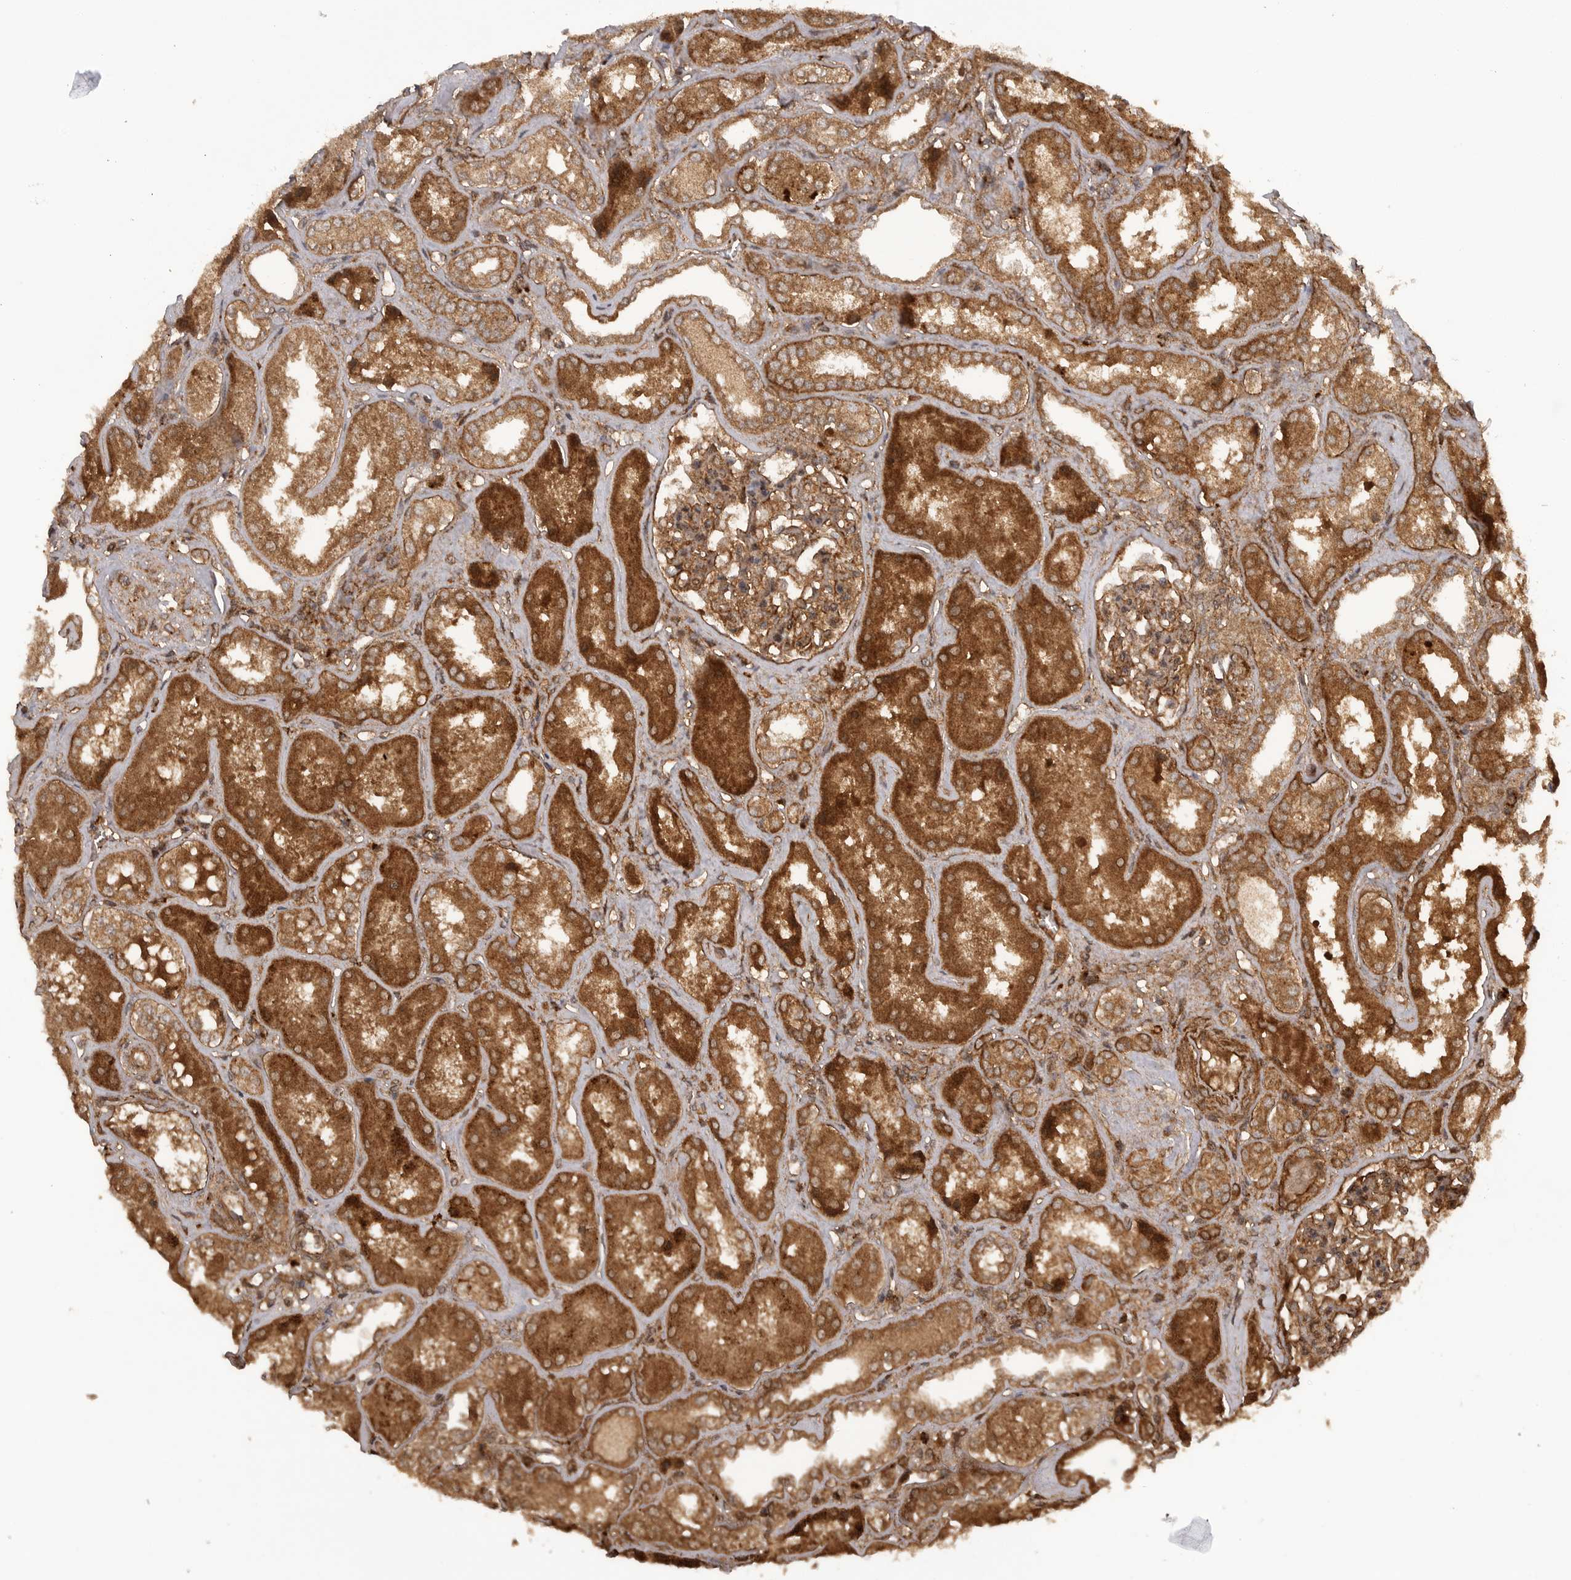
{"staining": {"intensity": "moderate", "quantity": ">75%", "location": "cytoplasmic/membranous"}, "tissue": "kidney", "cell_type": "Cells in glomeruli", "image_type": "normal", "snomed": [{"axis": "morphology", "description": "Normal tissue, NOS"}, {"axis": "topography", "description": "Kidney"}], "caption": "This image demonstrates IHC staining of normal human kidney, with medium moderate cytoplasmic/membranous positivity in about >75% of cells in glomeruli.", "gene": "PRDX4", "patient": {"sex": "female", "age": 56}}